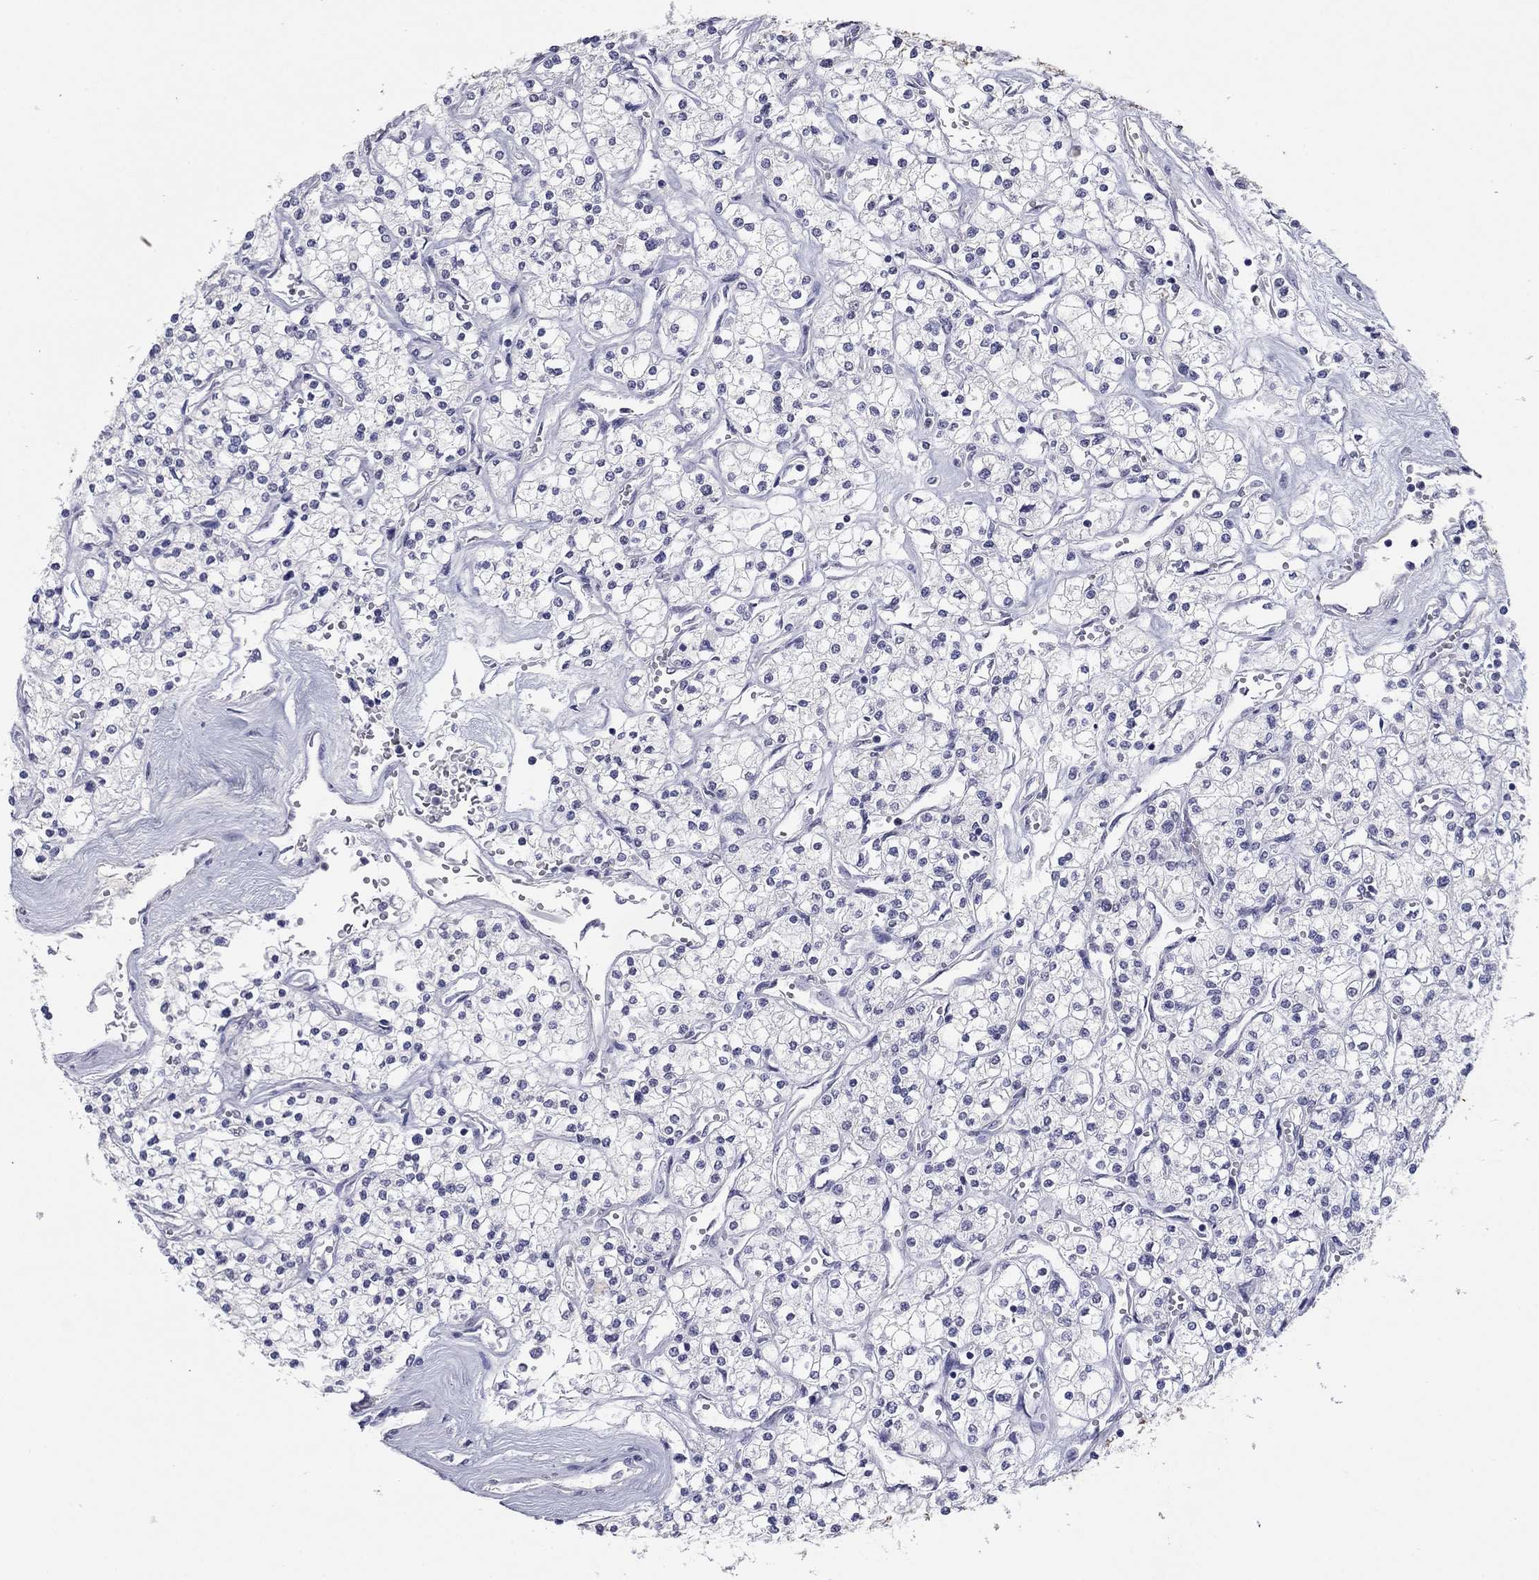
{"staining": {"intensity": "negative", "quantity": "none", "location": "none"}, "tissue": "renal cancer", "cell_type": "Tumor cells", "image_type": "cancer", "snomed": [{"axis": "morphology", "description": "Adenocarcinoma, NOS"}, {"axis": "topography", "description": "Kidney"}], "caption": "Tumor cells show no significant expression in renal adenocarcinoma.", "gene": "KRT75", "patient": {"sex": "male", "age": 80}}